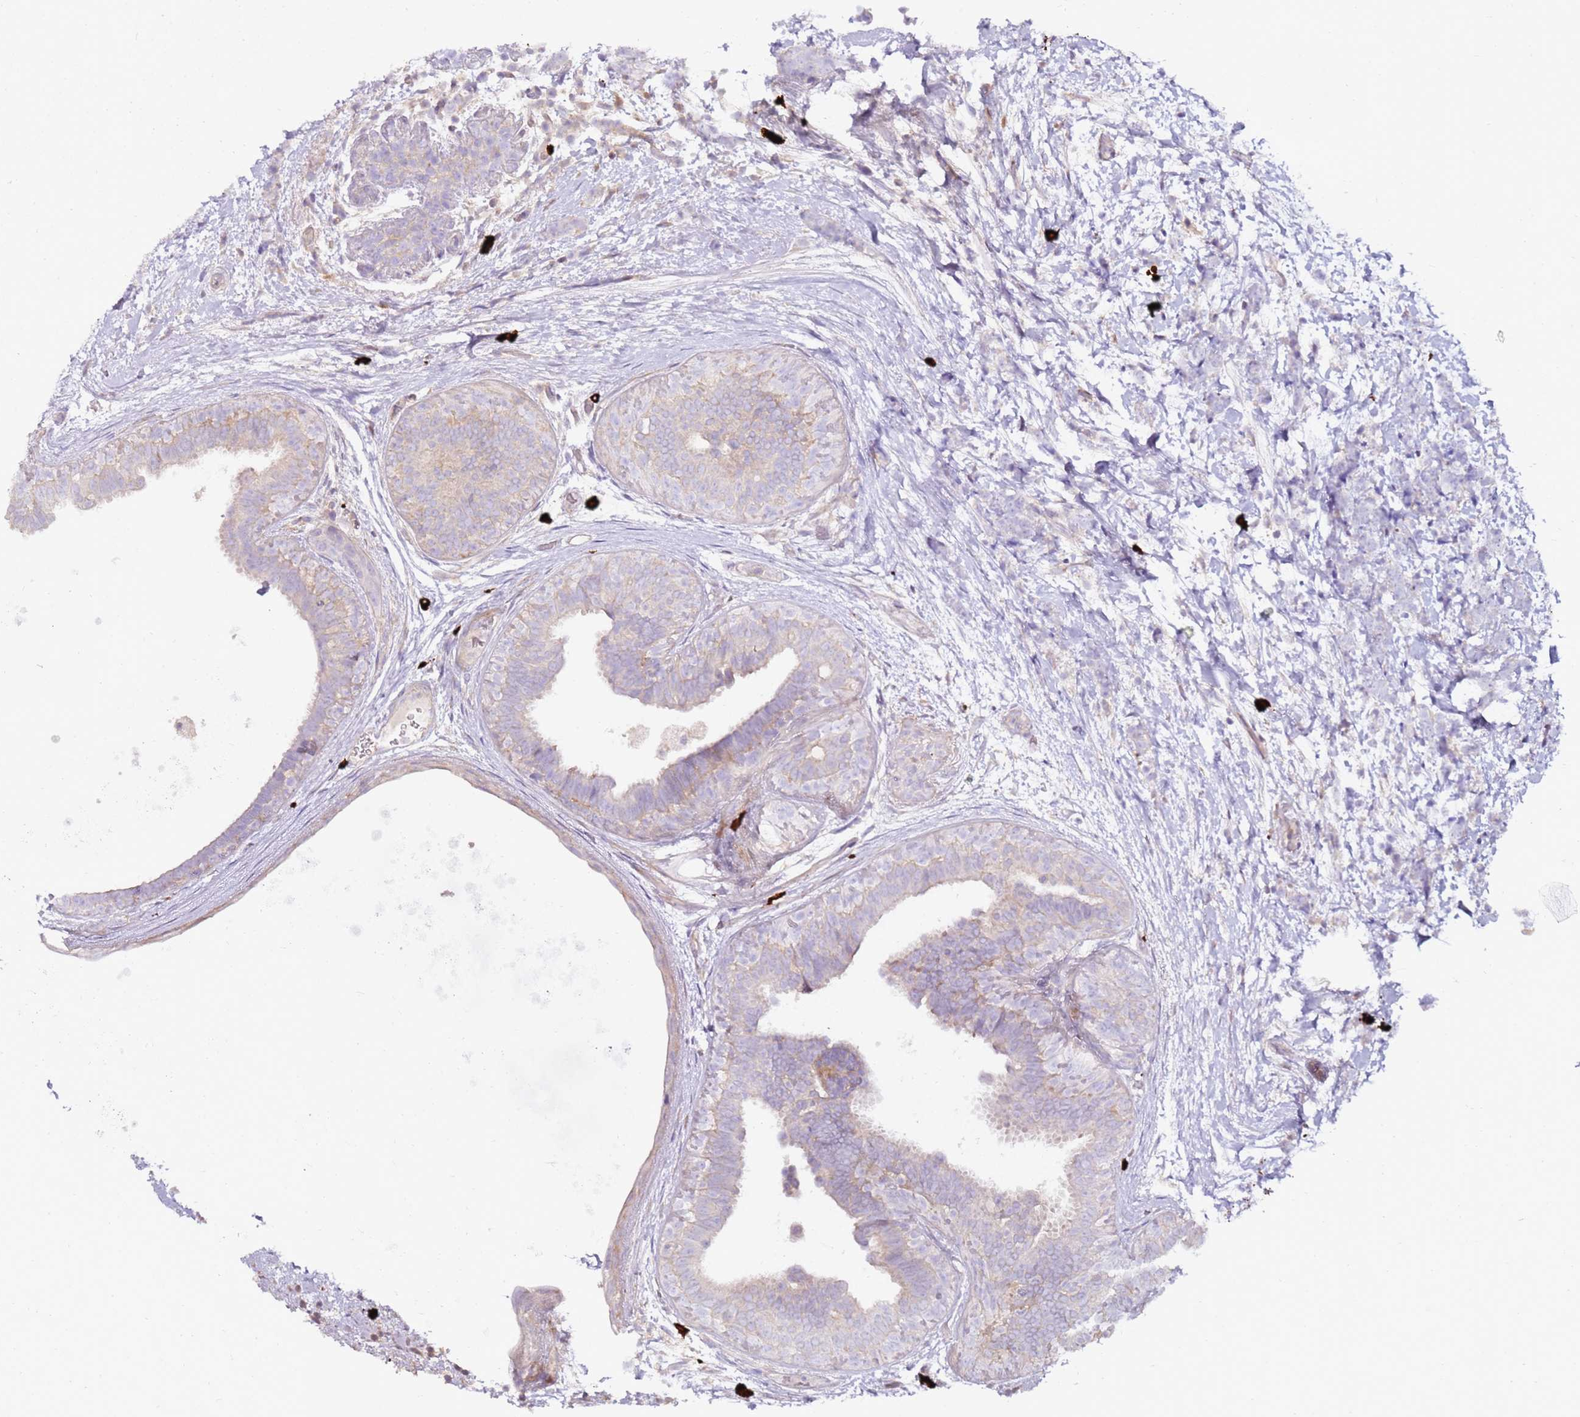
{"staining": {"intensity": "negative", "quantity": "none", "location": "none"}, "tissue": "breast cancer", "cell_type": "Tumor cells", "image_type": "cancer", "snomed": [{"axis": "morphology", "description": "Lobular carcinoma"}, {"axis": "topography", "description": "Breast"}], "caption": "This is a image of IHC staining of breast cancer (lobular carcinoma), which shows no expression in tumor cells.", "gene": "FPR1", "patient": {"sex": "female", "age": 58}}